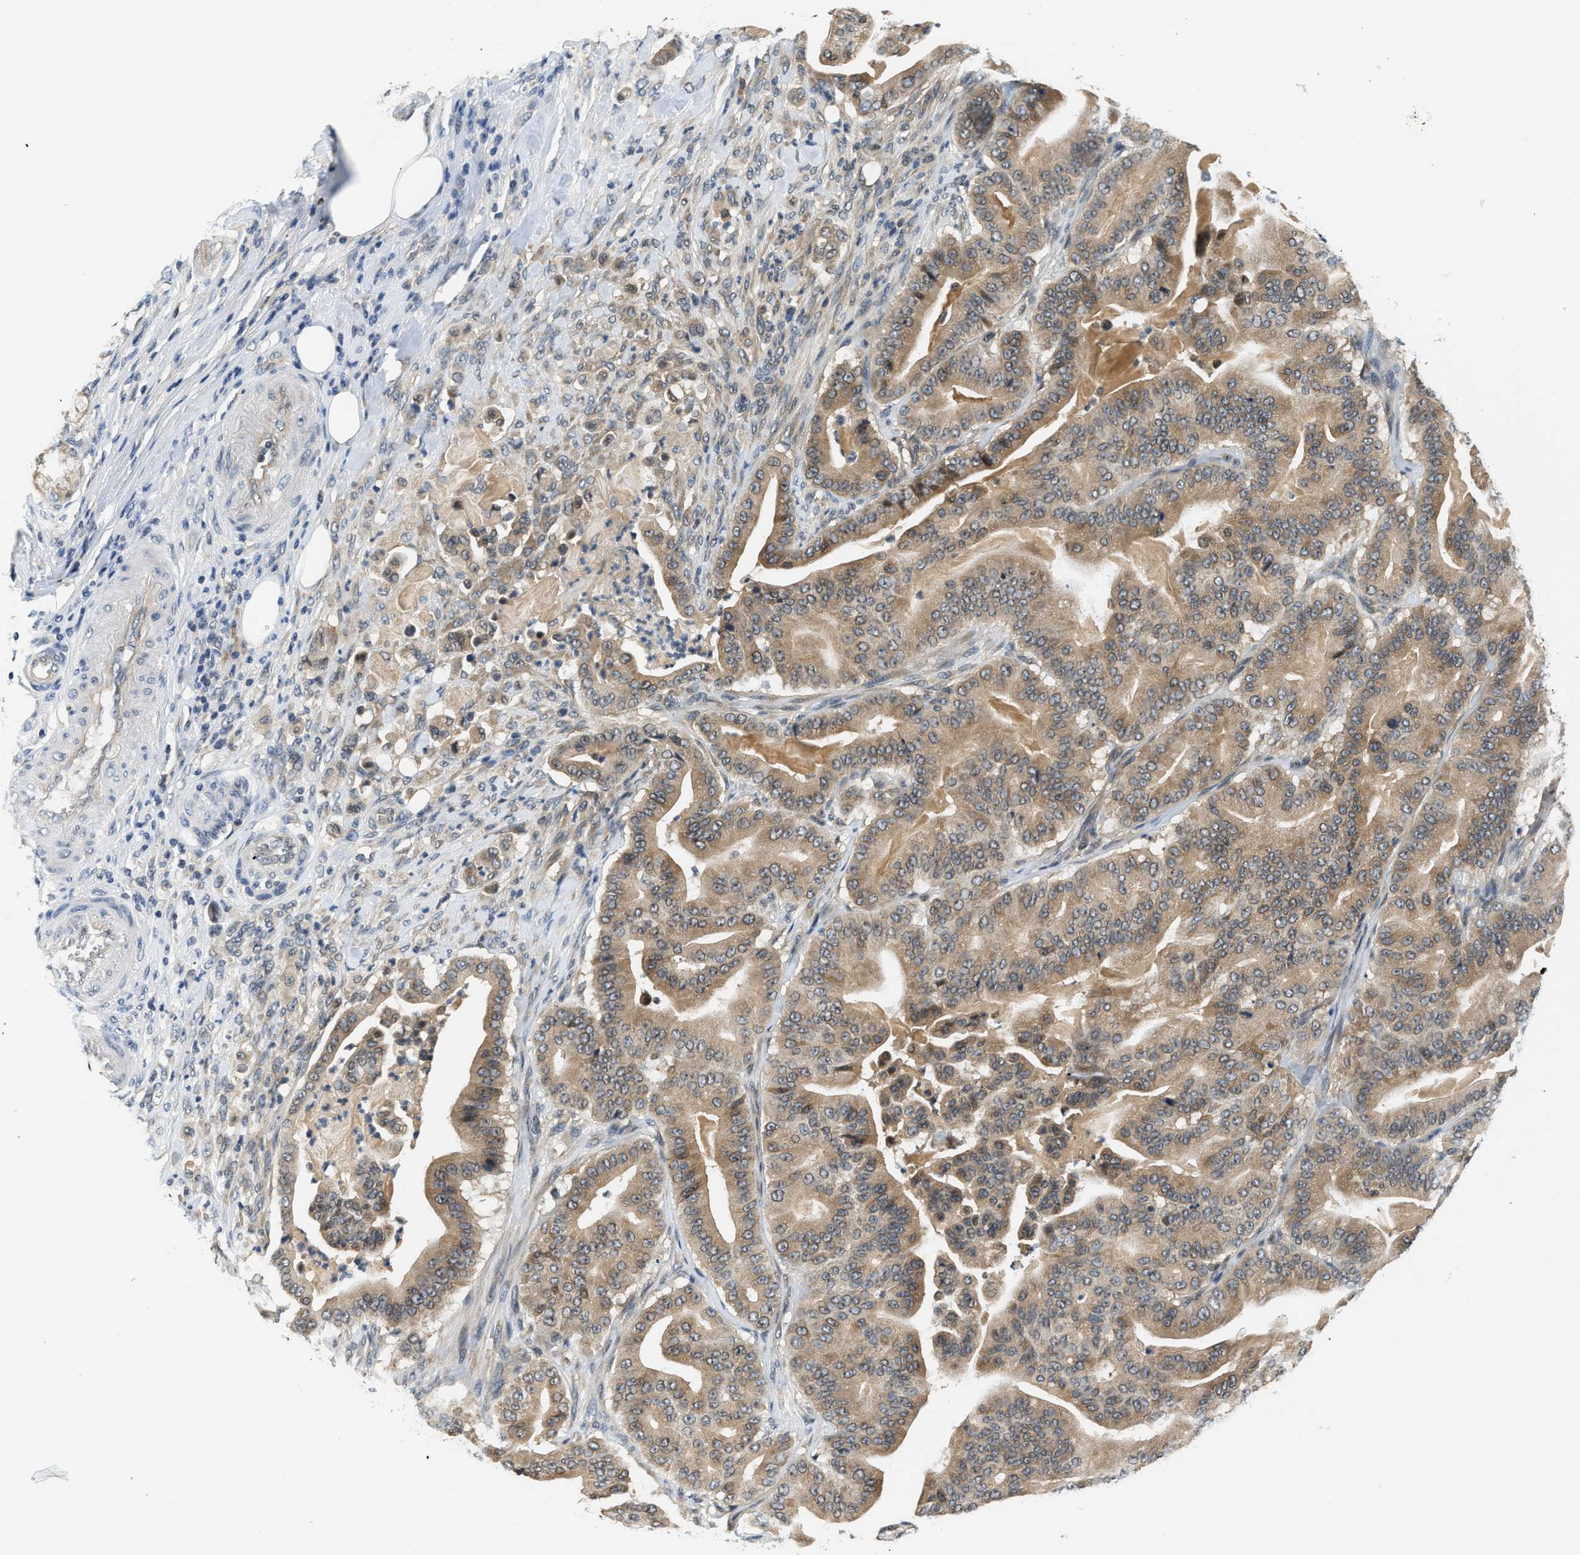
{"staining": {"intensity": "moderate", "quantity": ">75%", "location": "cytoplasmic/membranous"}, "tissue": "pancreatic cancer", "cell_type": "Tumor cells", "image_type": "cancer", "snomed": [{"axis": "morphology", "description": "Adenocarcinoma, NOS"}, {"axis": "topography", "description": "Pancreas"}], "caption": "Tumor cells demonstrate medium levels of moderate cytoplasmic/membranous positivity in approximately >75% of cells in adenocarcinoma (pancreatic).", "gene": "RAB29", "patient": {"sex": "male", "age": 63}}